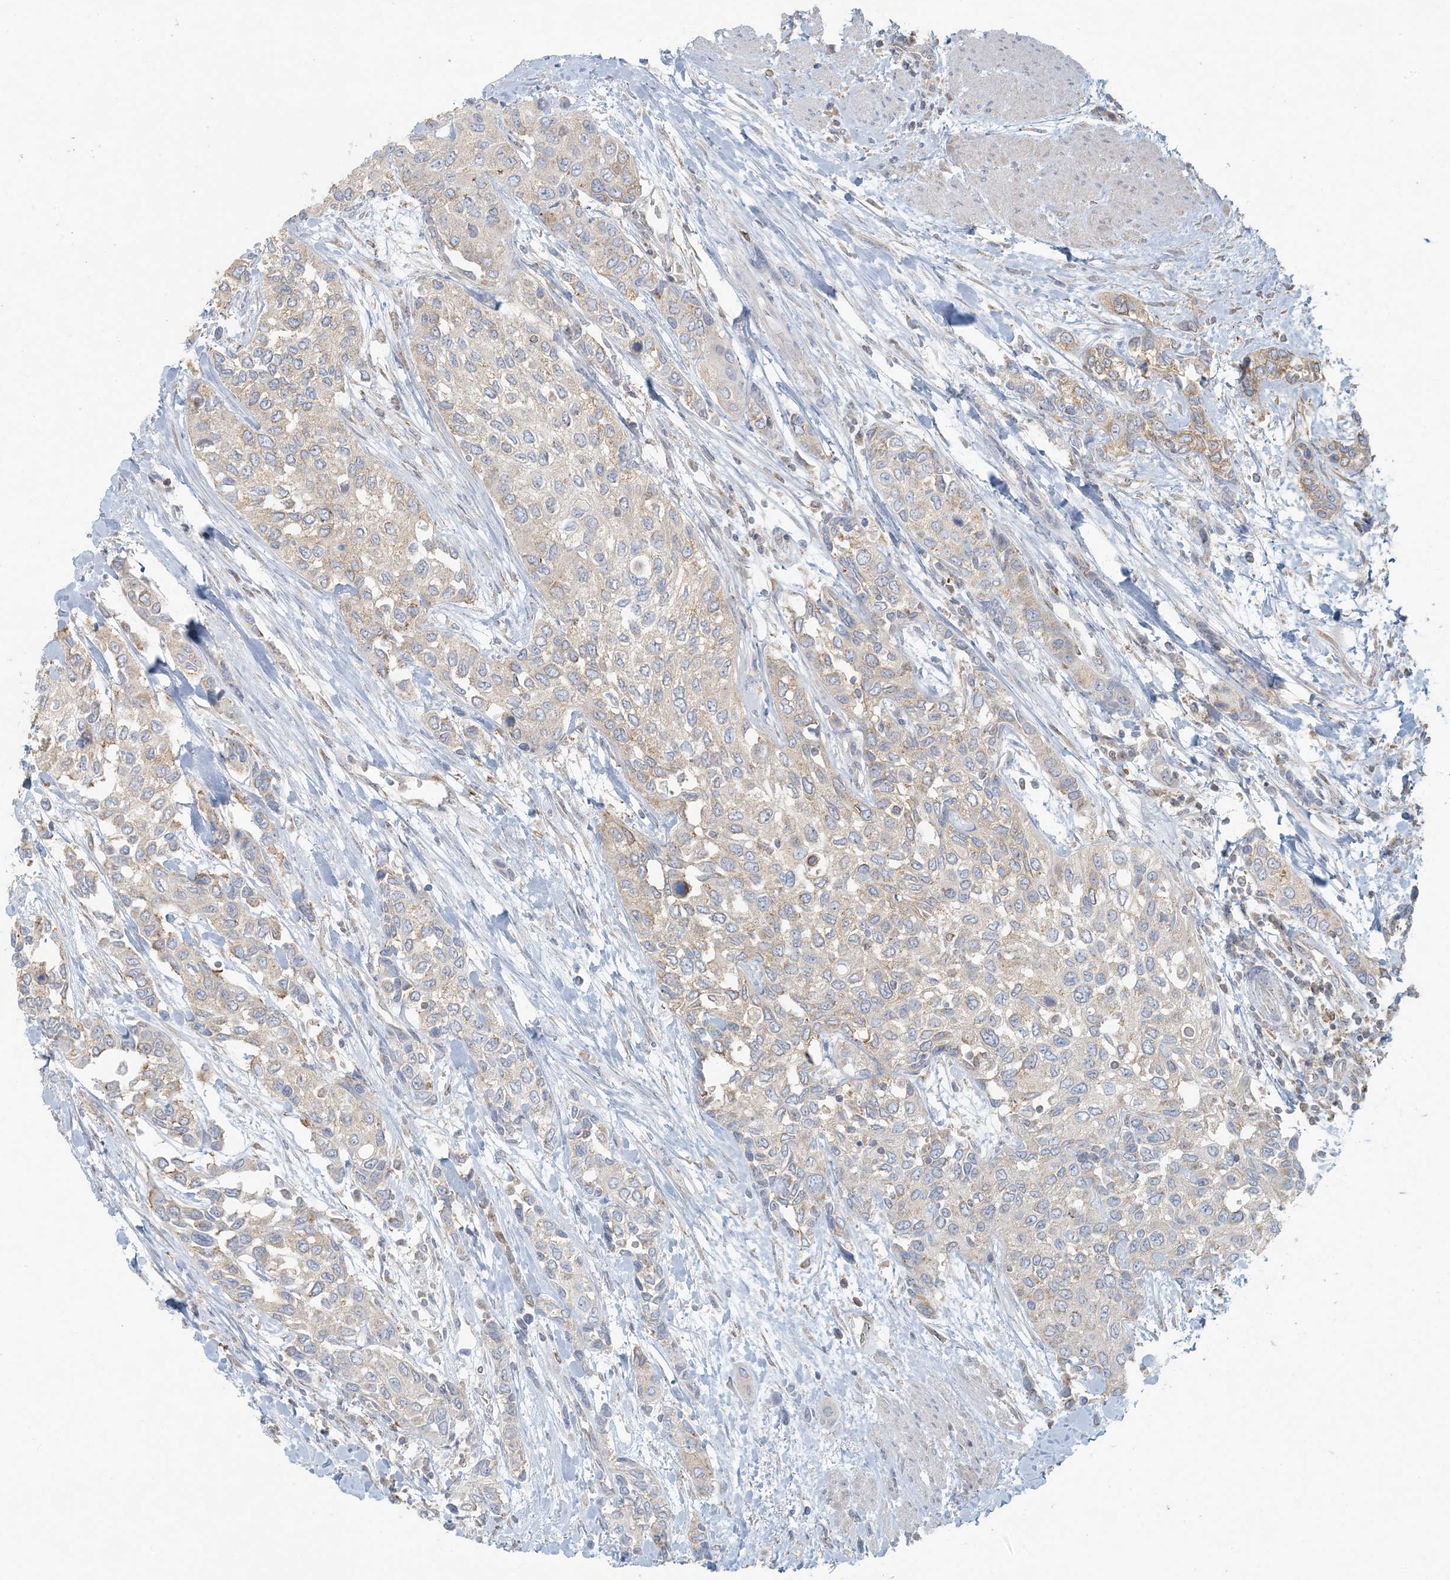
{"staining": {"intensity": "moderate", "quantity": "<25%", "location": "cytoplasmic/membranous"}, "tissue": "urothelial cancer", "cell_type": "Tumor cells", "image_type": "cancer", "snomed": [{"axis": "morphology", "description": "Normal tissue, NOS"}, {"axis": "morphology", "description": "Urothelial carcinoma, High grade"}, {"axis": "topography", "description": "Vascular tissue"}, {"axis": "topography", "description": "Urinary bladder"}], "caption": "Urothelial cancer stained for a protein displays moderate cytoplasmic/membranous positivity in tumor cells.", "gene": "HACL1", "patient": {"sex": "female", "age": 56}}